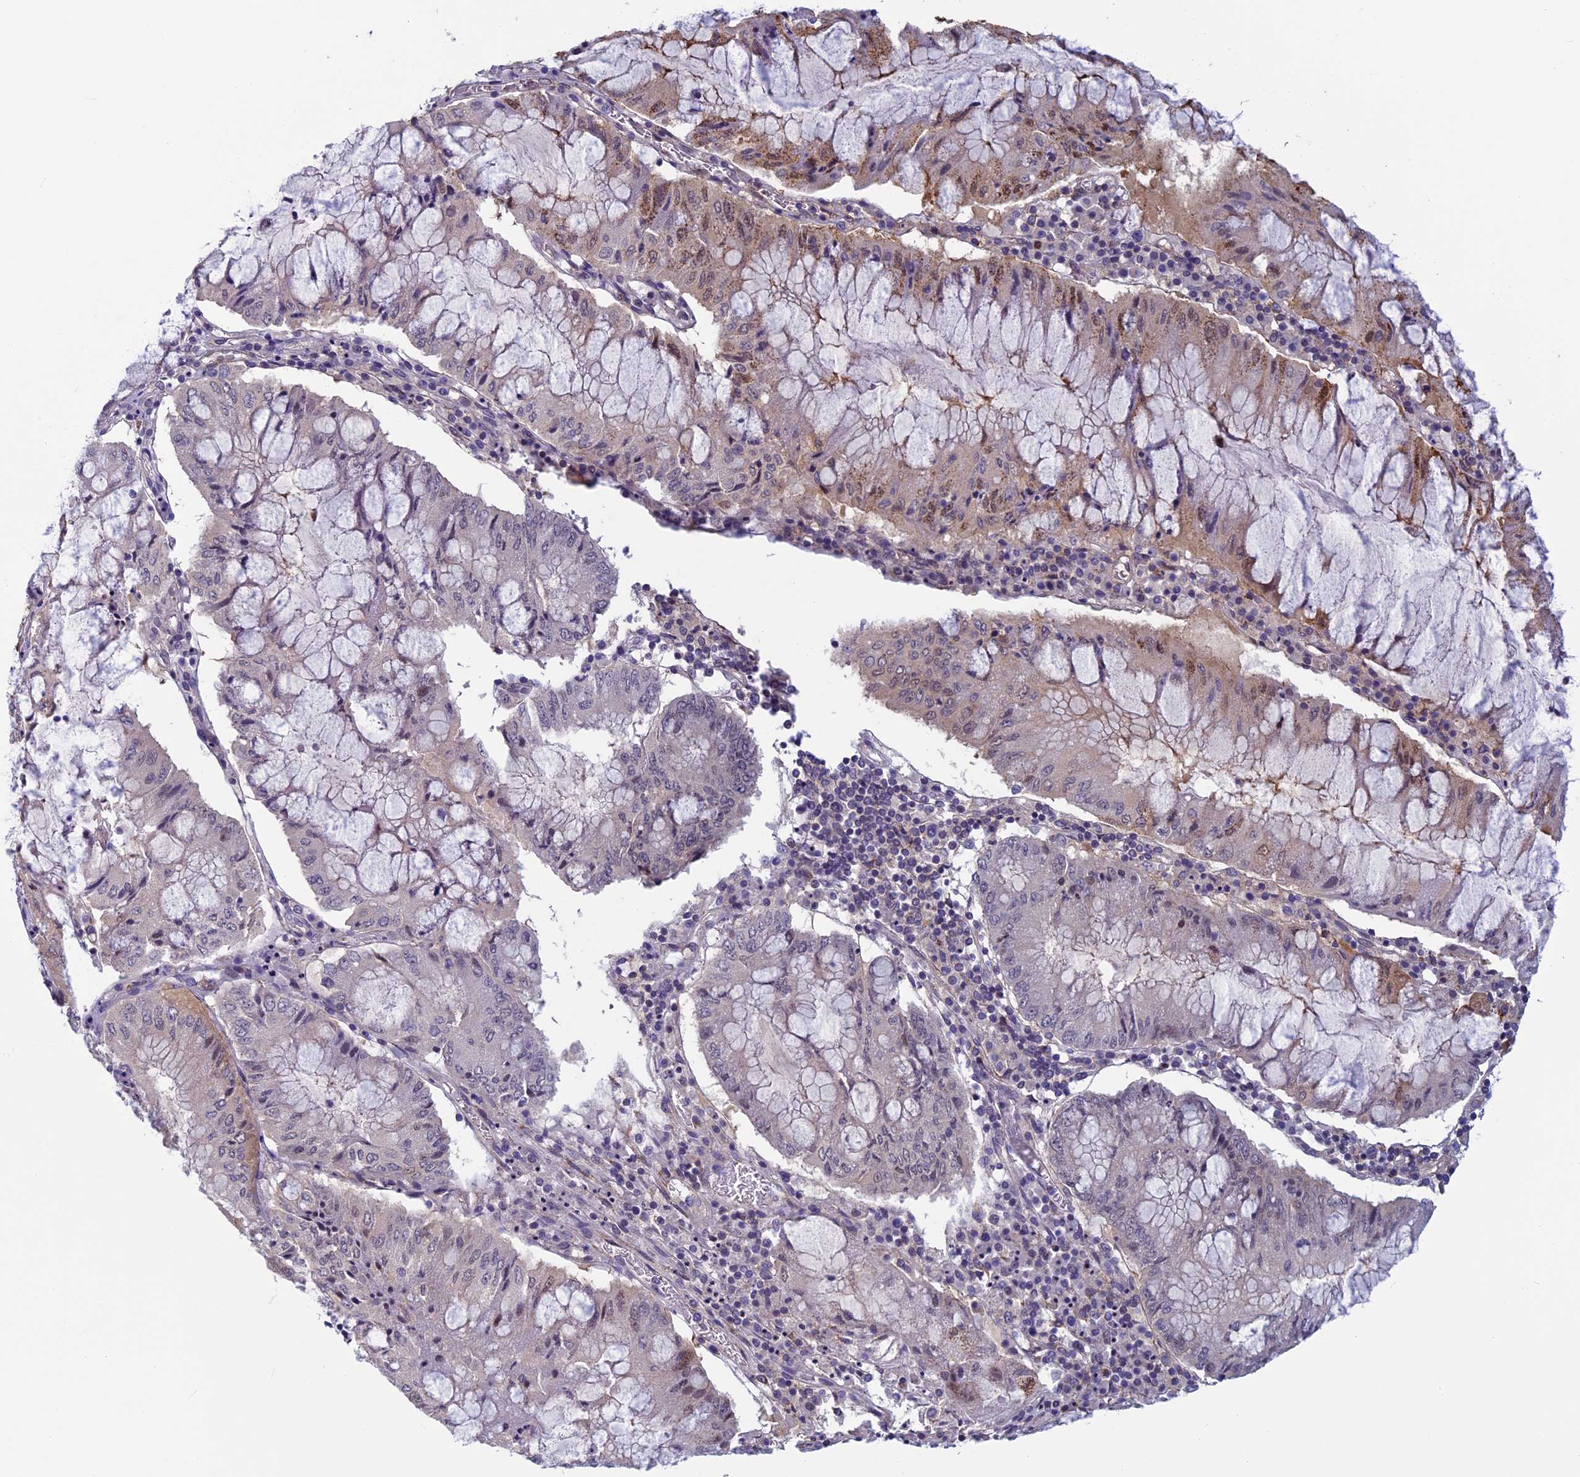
{"staining": {"intensity": "moderate", "quantity": "25%-75%", "location": "cytoplasmic/membranous"}, "tissue": "pancreatic cancer", "cell_type": "Tumor cells", "image_type": "cancer", "snomed": [{"axis": "morphology", "description": "Adenocarcinoma, NOS"}, {"axis": "topography", "description": "Pancreas"}], "caption": "The histopathology image displays a brown stain indicating the presence of a protein in the cytoplasmic/membranous of tumor cells in adenocarcinoma (pancreatic).", "gene": "MFSD12", "patient": {"sex": "female", "age": 50}}